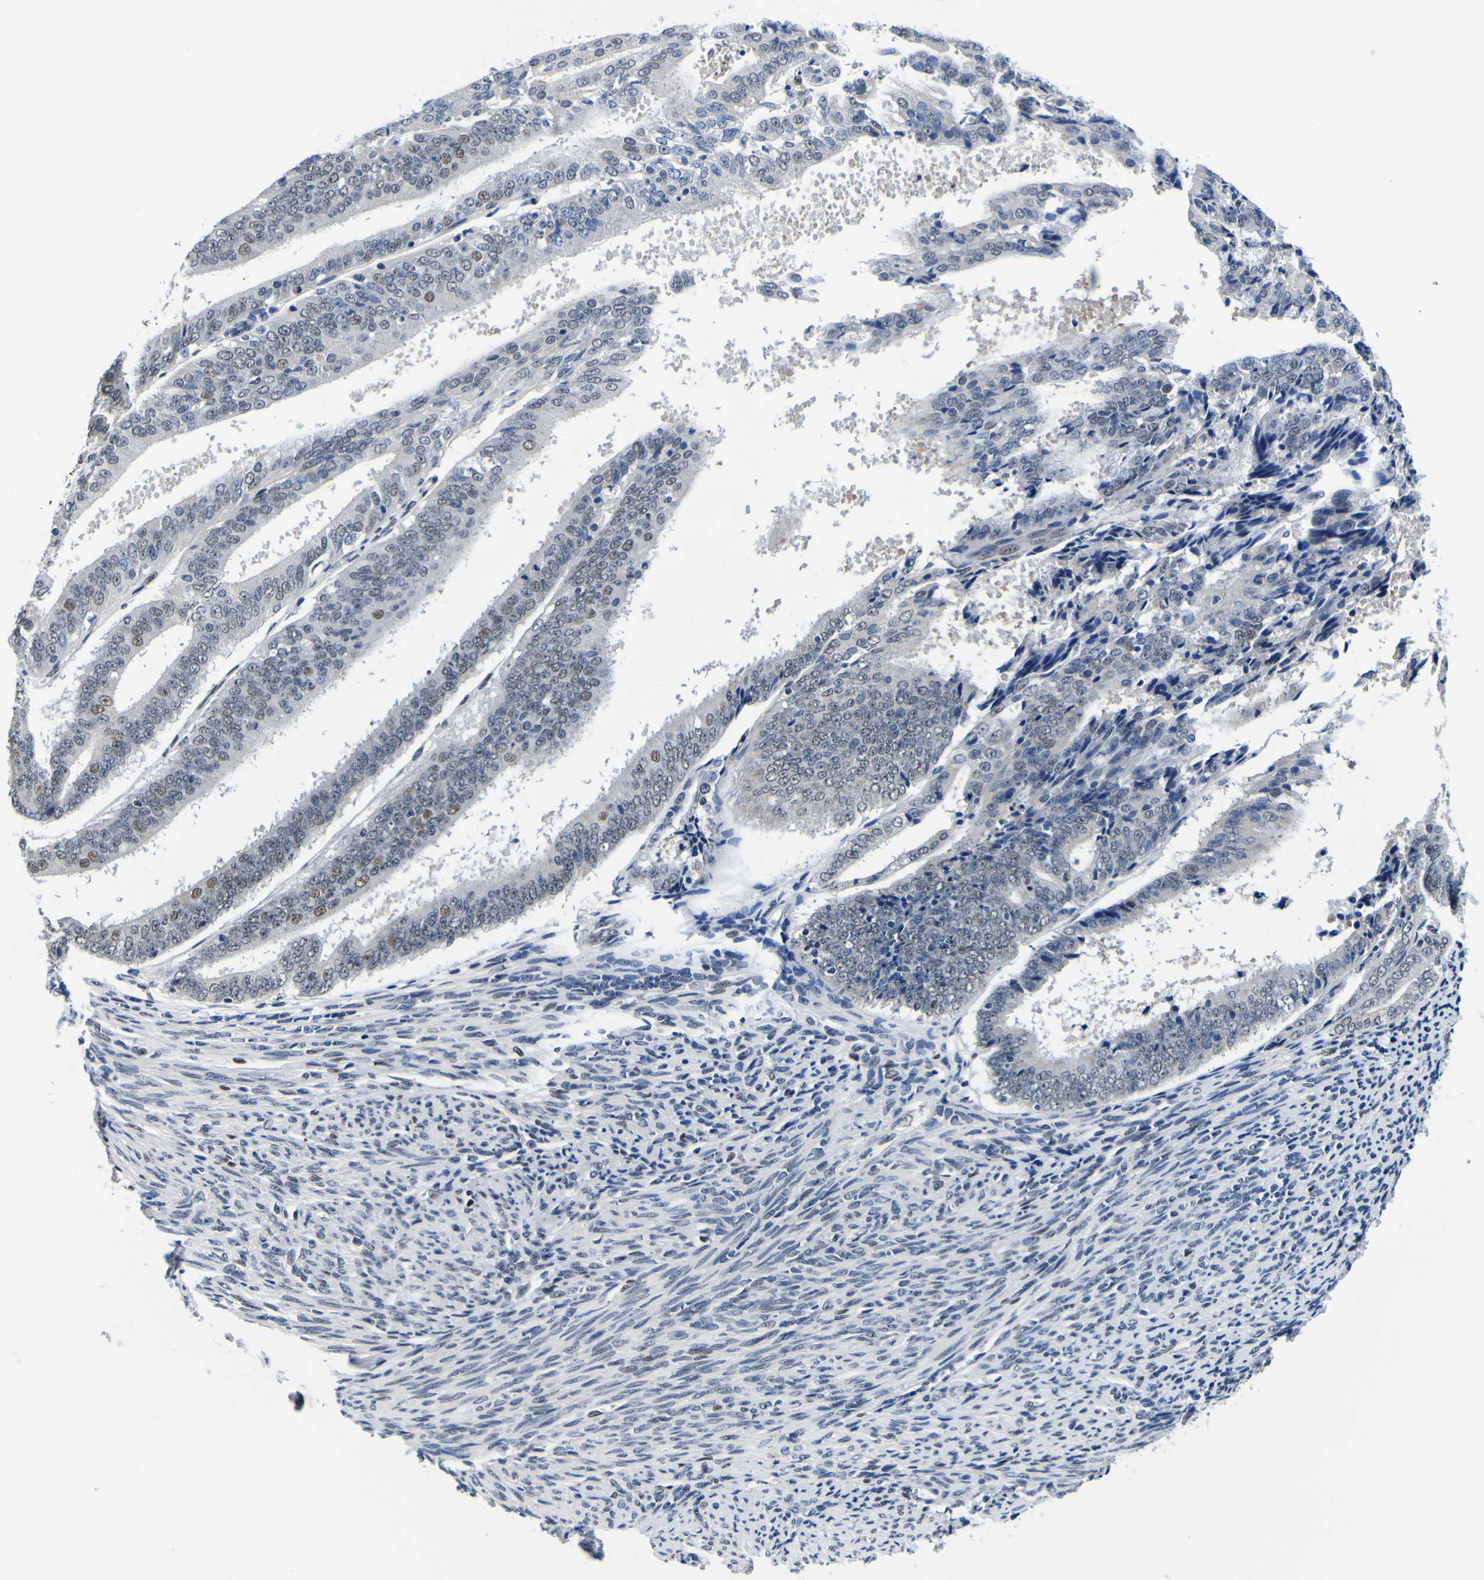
{"staining": {"intensity": "weak", "quantity": "<25%", "location": "nuclear"}, "tissue": "endometrial cancer", "cell_type": "Tumor cells", "image_type": "cancer", "snomed": [{"axis": "morphology", "description": "Adenocarcinoma, NOS"}, {"axis": "topography", "description": "Endometrium"}], "caption": "Immunohistochemical staining of human endometrial adenocarcinoma exhibits no significant positivity in tumor cells. The staining is performed using DAB brown chromogen with nuclei counter-stained in using hematoxylin.", "gene": "CUL4B", "patient": {"sex": "female", "age": 63}}